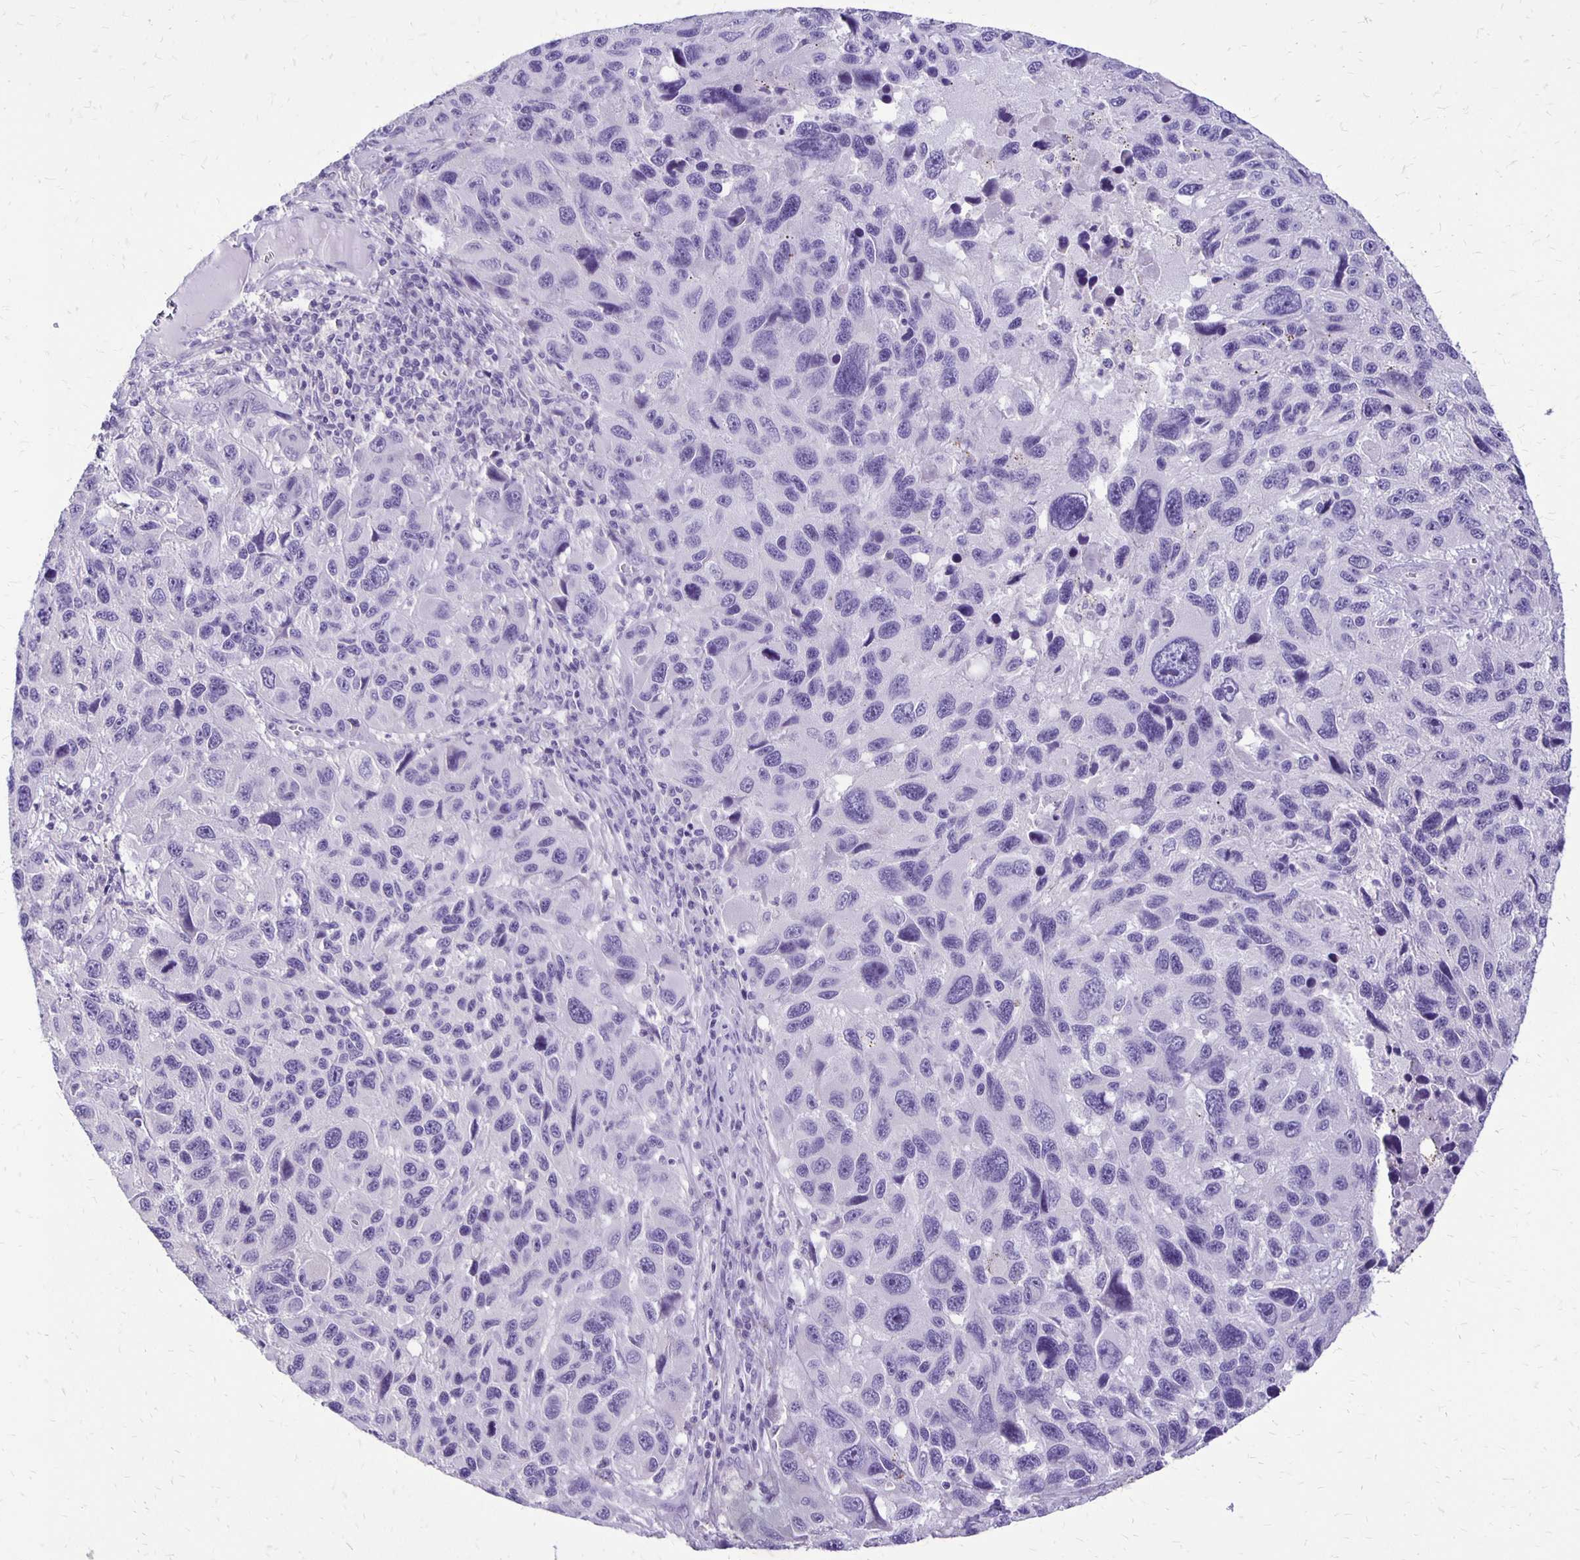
{"staining": {"intensity": "negative", "quantity": "none", "location": "none"}, "tissue": "melanoma", "cell_type": "Tumor cells", "image_type": "cancer", "snomed": [{"axis": "morphology", "description": "Malignant melanoma, NOS"}, {"axis": "topography", "description": "Skin"}], "caption": "Tumor cells show no significant protein positivity in melanoma. (Brightfield microscopy of DAB immunohistochemistry at high magnification).", "gene": "ANKRD45", "patient": {"sex": "male", "age": 53}}